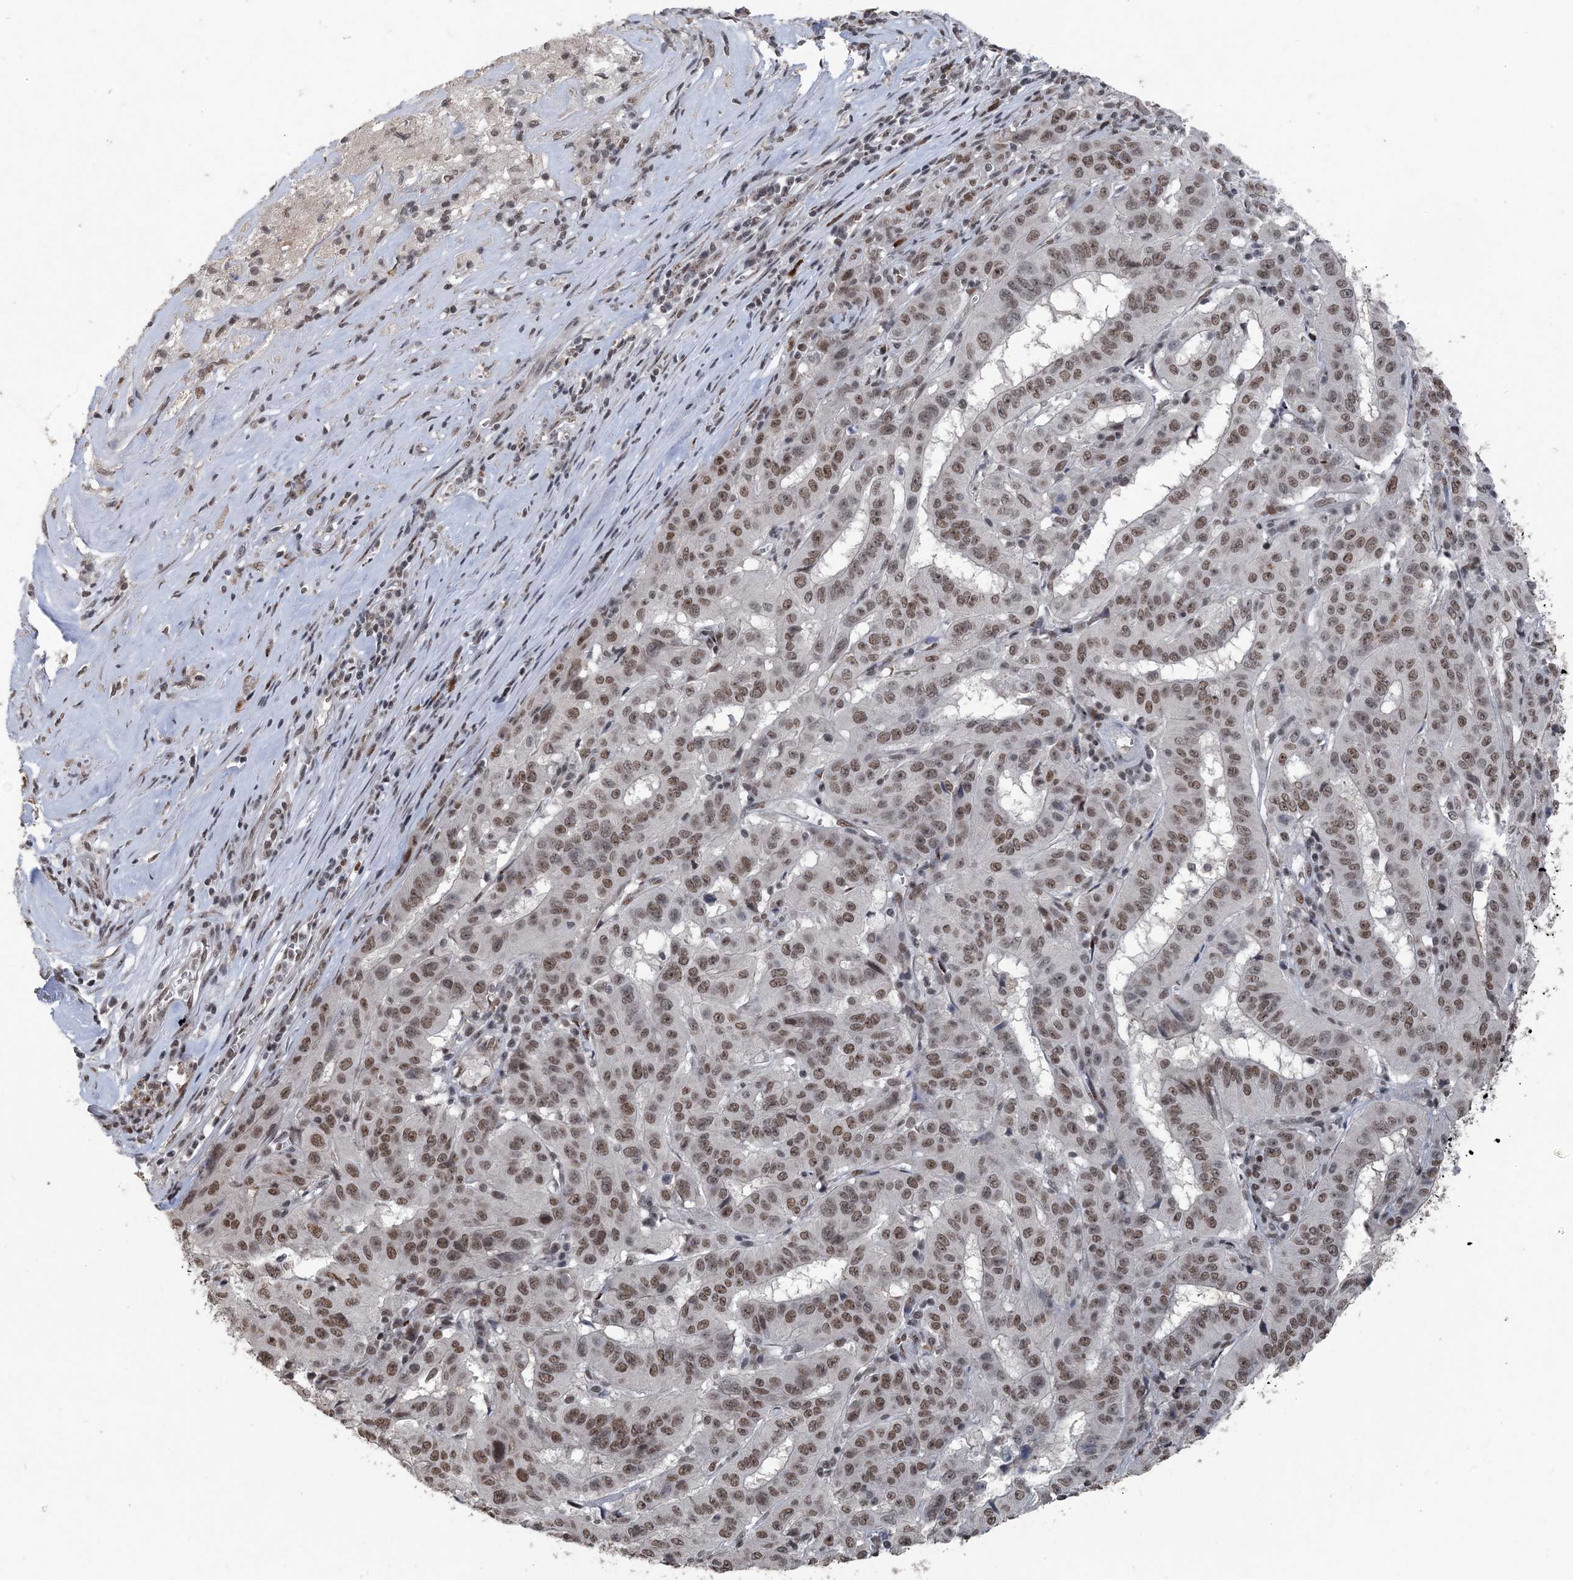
{"staining": {"intensity": "moderate", "quantity": ">75%", "location": "nuclear"}, "tissue": "pancreatic cancer", "cell_type": "Tumor cells", "image_type": "cancer", "snomed": [{"axis": "morphology", "description": "Adenocarcinoma, NOS"}, {"axis": "topography", "description": "Pancreas"}], "caption": "Protein staining of adenocarcinoma (pancreatic) tissue demonstrates moderate nuclear expression in about >75% of tumor cells.", "gene": "MBD2", "patient": {"sex": "male", "age": 63}}